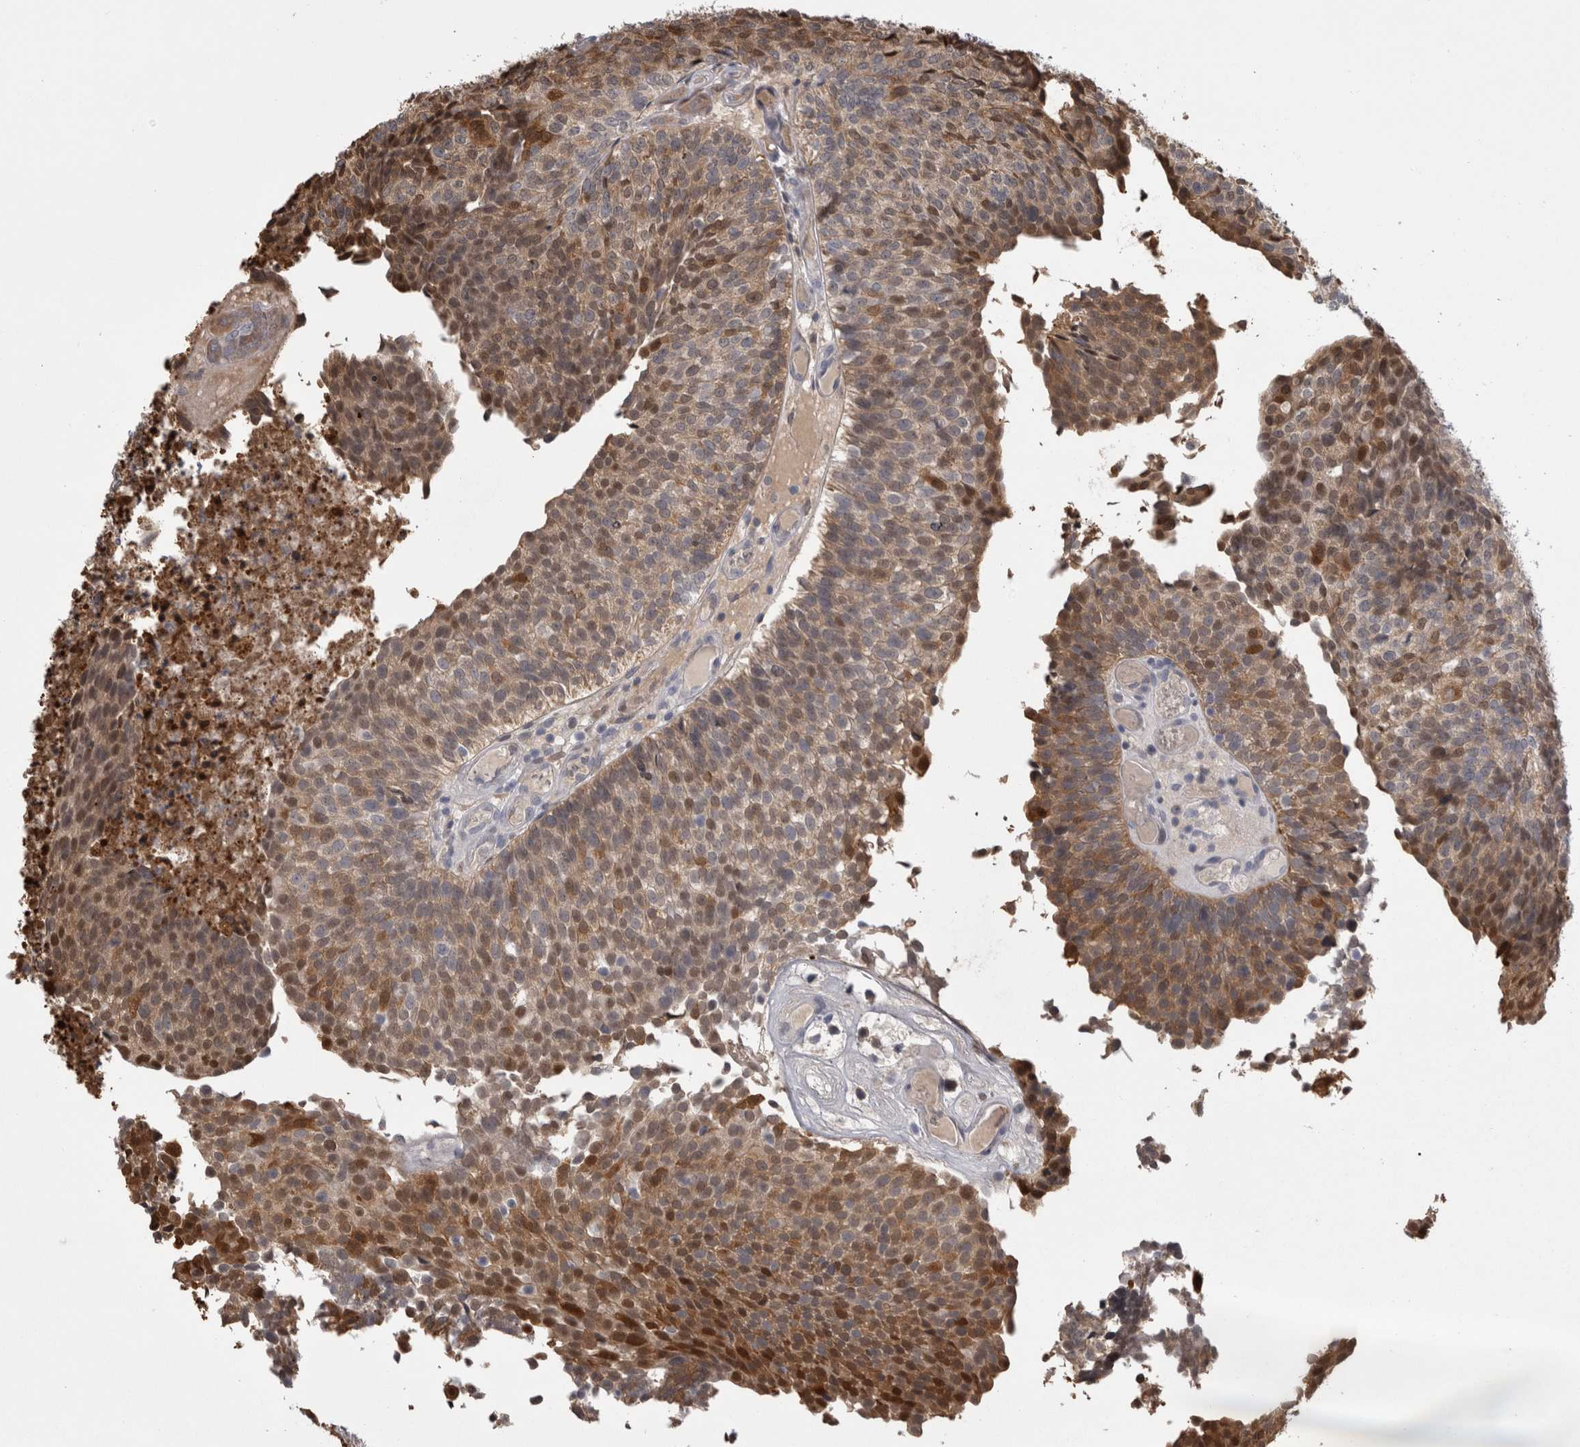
{"staining": {"intensity": "moderate", "quantity": ">75%", "location": "cytoplasmic/membranous"}, "tissue": "urothelial cancer", "cell_type": "Tumor cells", "image_type": "cancer", "snomed": [{"axis": "morphology", "description": "Urothelial carcinoma, Low grade"}, {"axis": "topography", "description": "Urinary bladder"}], "caption": "The micrograph exhibits immunohistochemical staining of urothelial cancer. There is moderate cytoplasmic/membranous expression is present in approximately >75% of tumor cells. (DAB IHC, brown staining for protein, blue staining for nuclei).", "gene": "CHIC2", "patient": {"sex": "male", "age": 86}}